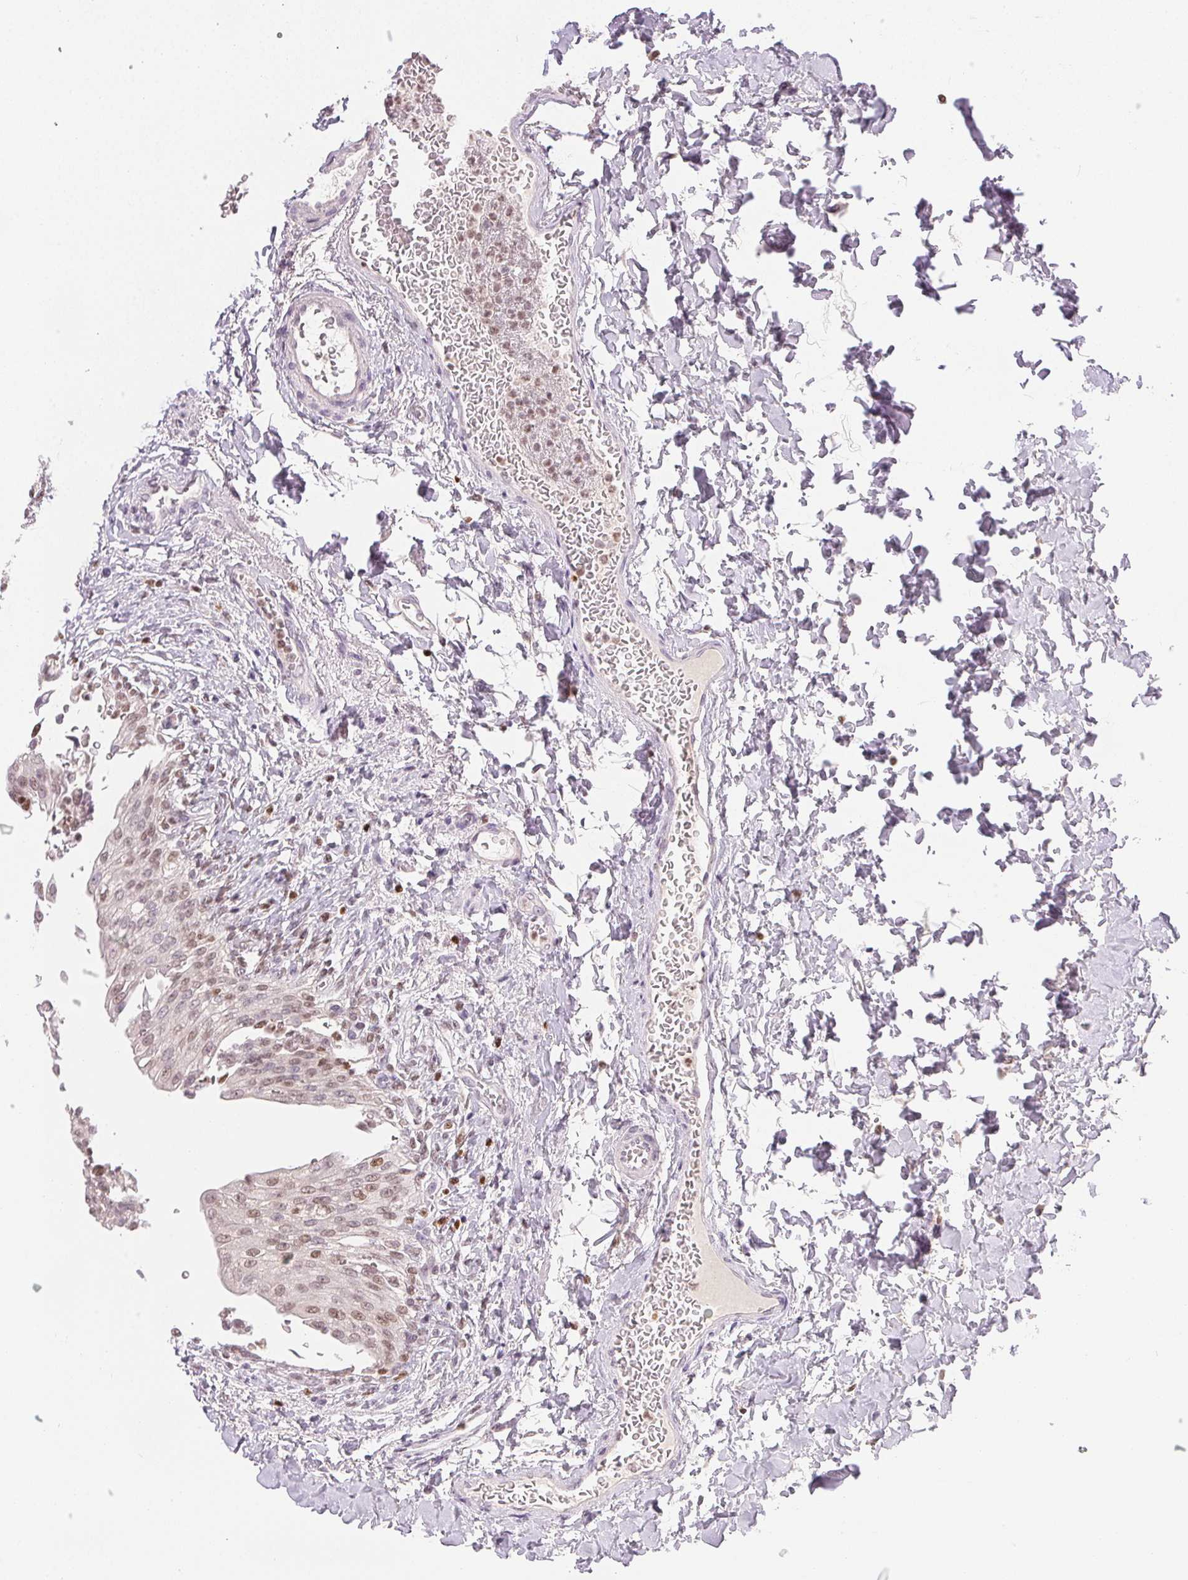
{"staining": {"intensity": "weak", "quantity": "25%-75%", "location": "nuclear"}, "tissue": "urinary bladder", "cell_type": "Urothelial cells", "image_type": "normal", "snomed": [{"axis": "morphology", "description": "Normal tissue, NOS"}, {"axis": "topography", "description": "Urinary bladder"}, {"axis": "topography", "description": "Peripheral nerve tissue"}], "caption": "Protein analysis of unremarkable urinary bladder shows weak nuclear positivity in approximately 25%-75% of urothelial cells.", "gene": "RUNX2", "patient": {"sex": "female", "age": 60}}